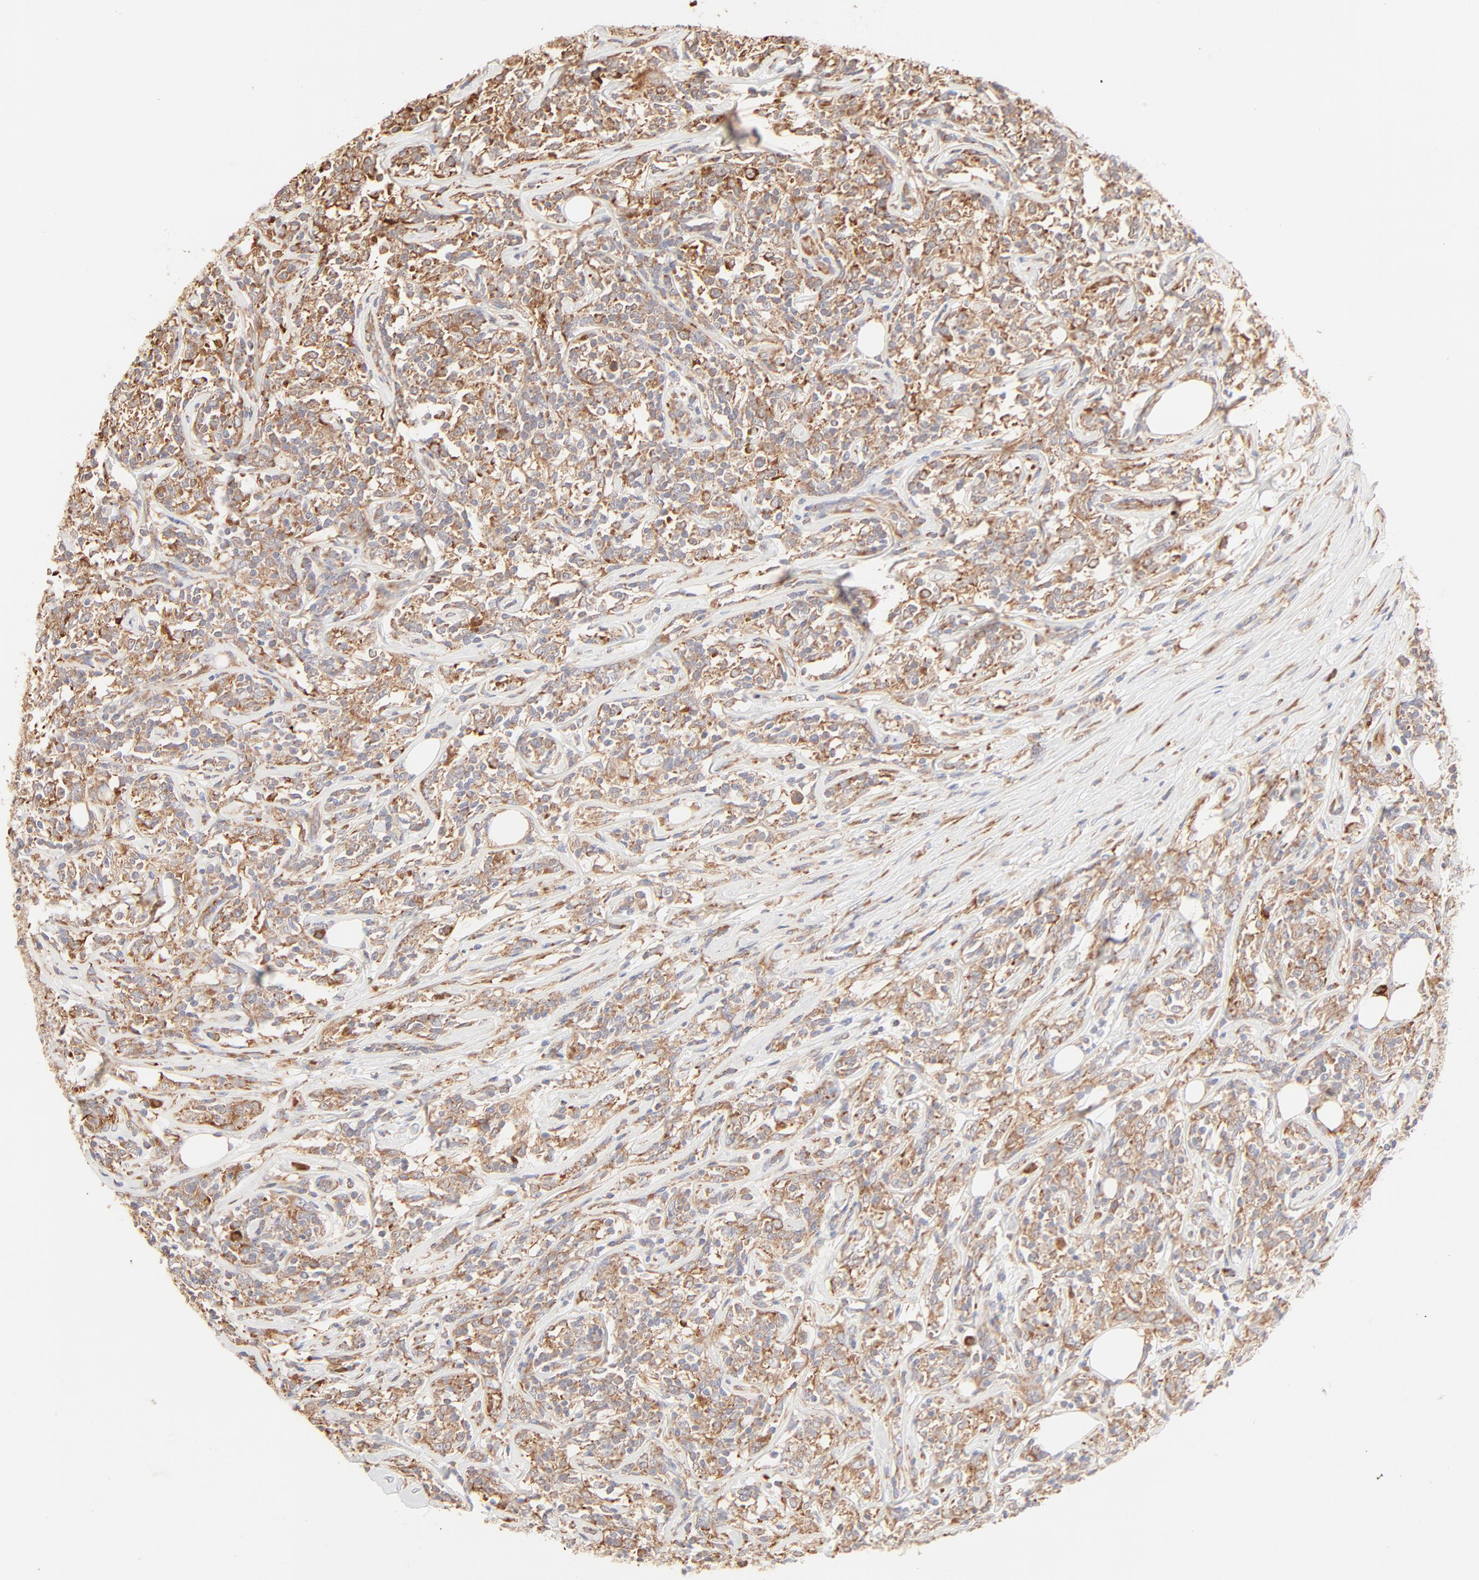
{"staining": {"intensity": "moderate", "quantity": ">75%", "location": "cytoplasmic/membranous"}, "tissue": "lymphoma", "cell_type": "Tumor cells", "image_type": "cancer", "snomed": [{"axis": "morphology", "description": "Malignant lymphoma, non-Hodgkin's type, High grade"}, {"axis": "topography", "description": "Lymph node"}], "caption": "The photomicrograph reveals immunohistochemical staining of malignant lymphoma, non-Hodgkin's type (high-grade). There is moderate cytoplasmic/membranous expression is appreciated in approximately >75% of tumor cells.", "gene": "RPS20", "patient": {"sex": "female", "age": 84}}